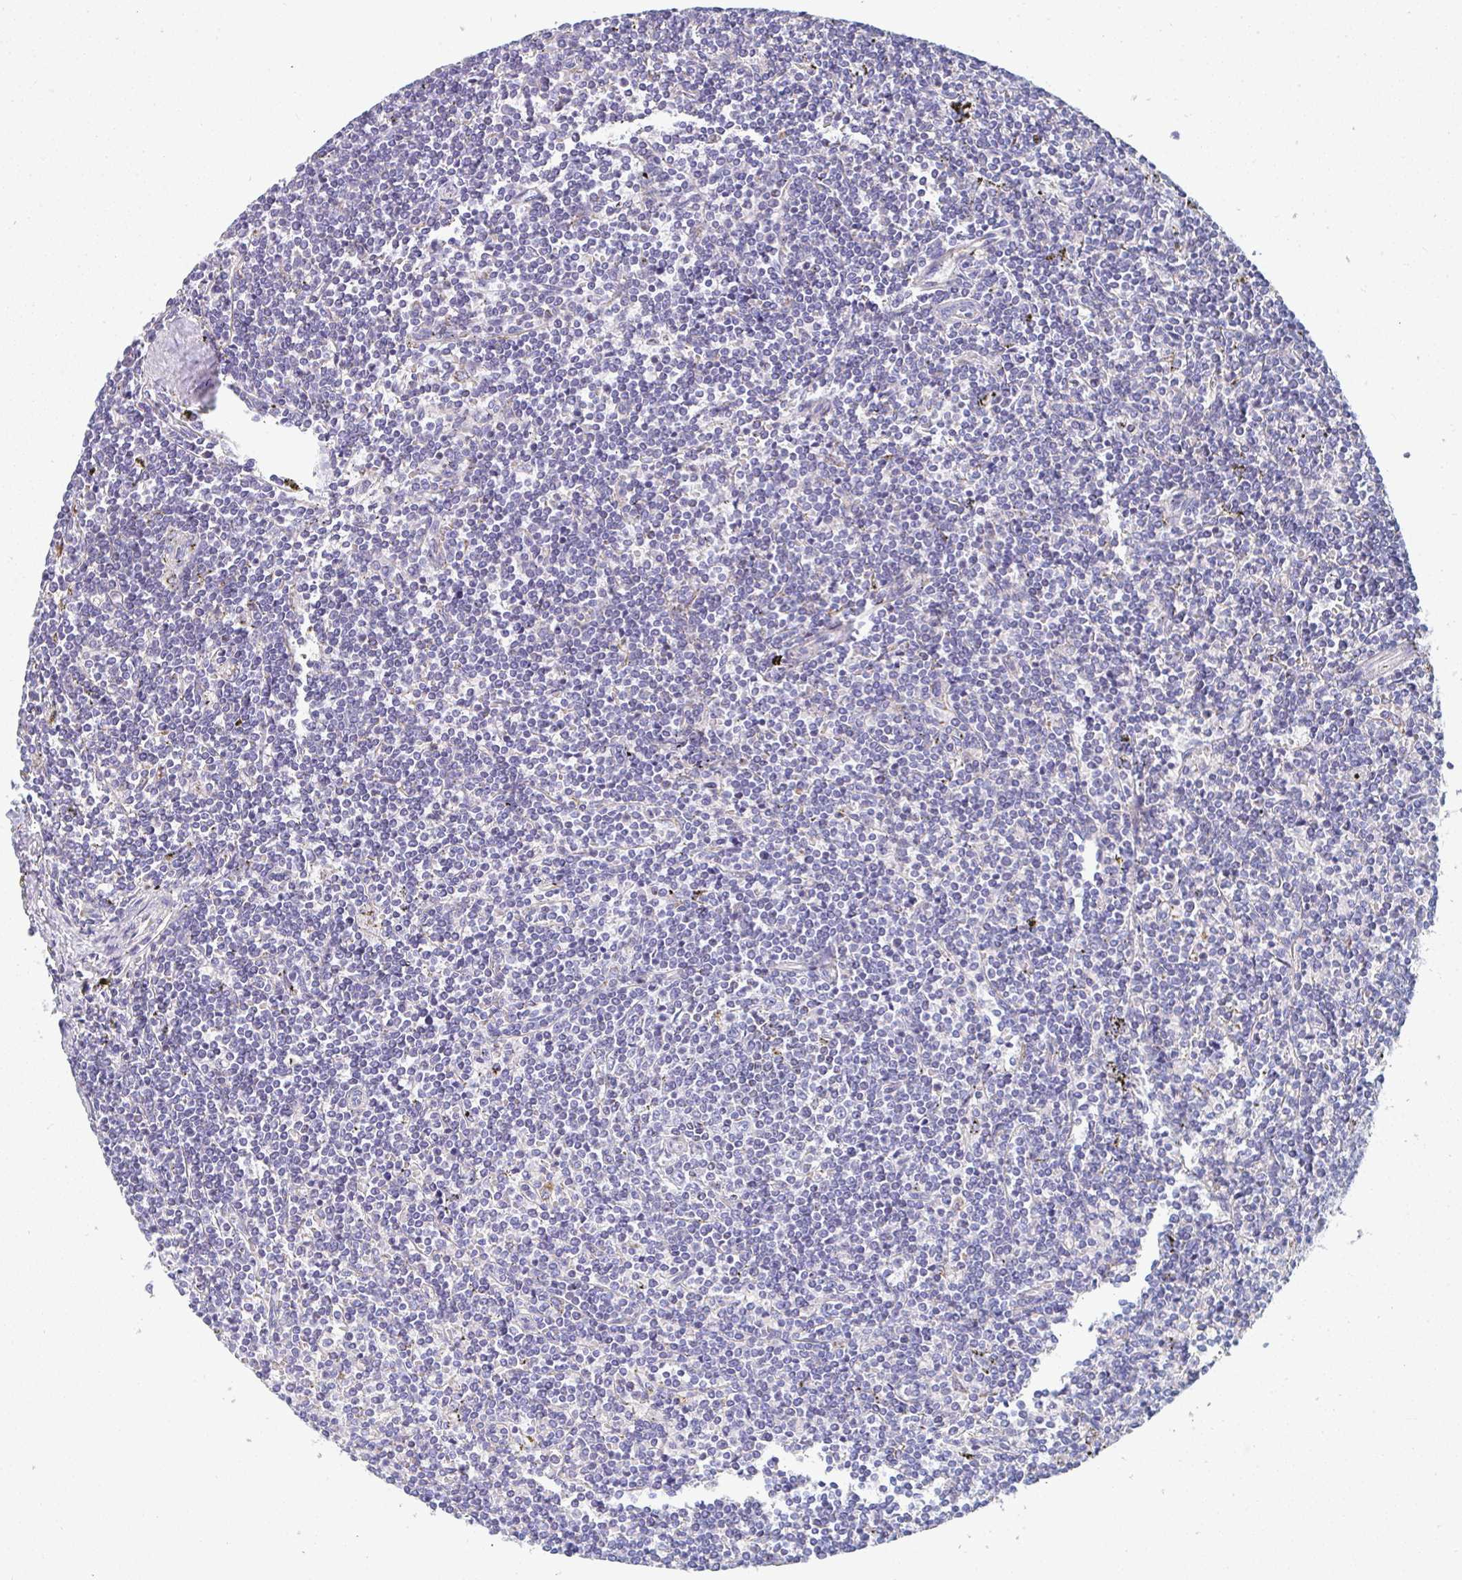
{"staining": {"intensity": "negative", "quantity": "none", "location": "none"}, "tissue": "lymphoma", "cell_type": "Tumor cells", "image_type": "cancer", "snomed": [{"axis": "morphology", "description": "Malignant lymphoma, non-Hodgkin's type, Low grade"}, {"axis": "topography", "description": "Spleen"}], "caption": "A high-resolution photomicrograph shows immunohistochemistry (IHC) staining of low-grade malignant lymphoma, non-Hodgkin's type, which displays no significant expression in tumor cells.", "gene": "MGAM2", "patient": {"sex": "male", "age": 78}}